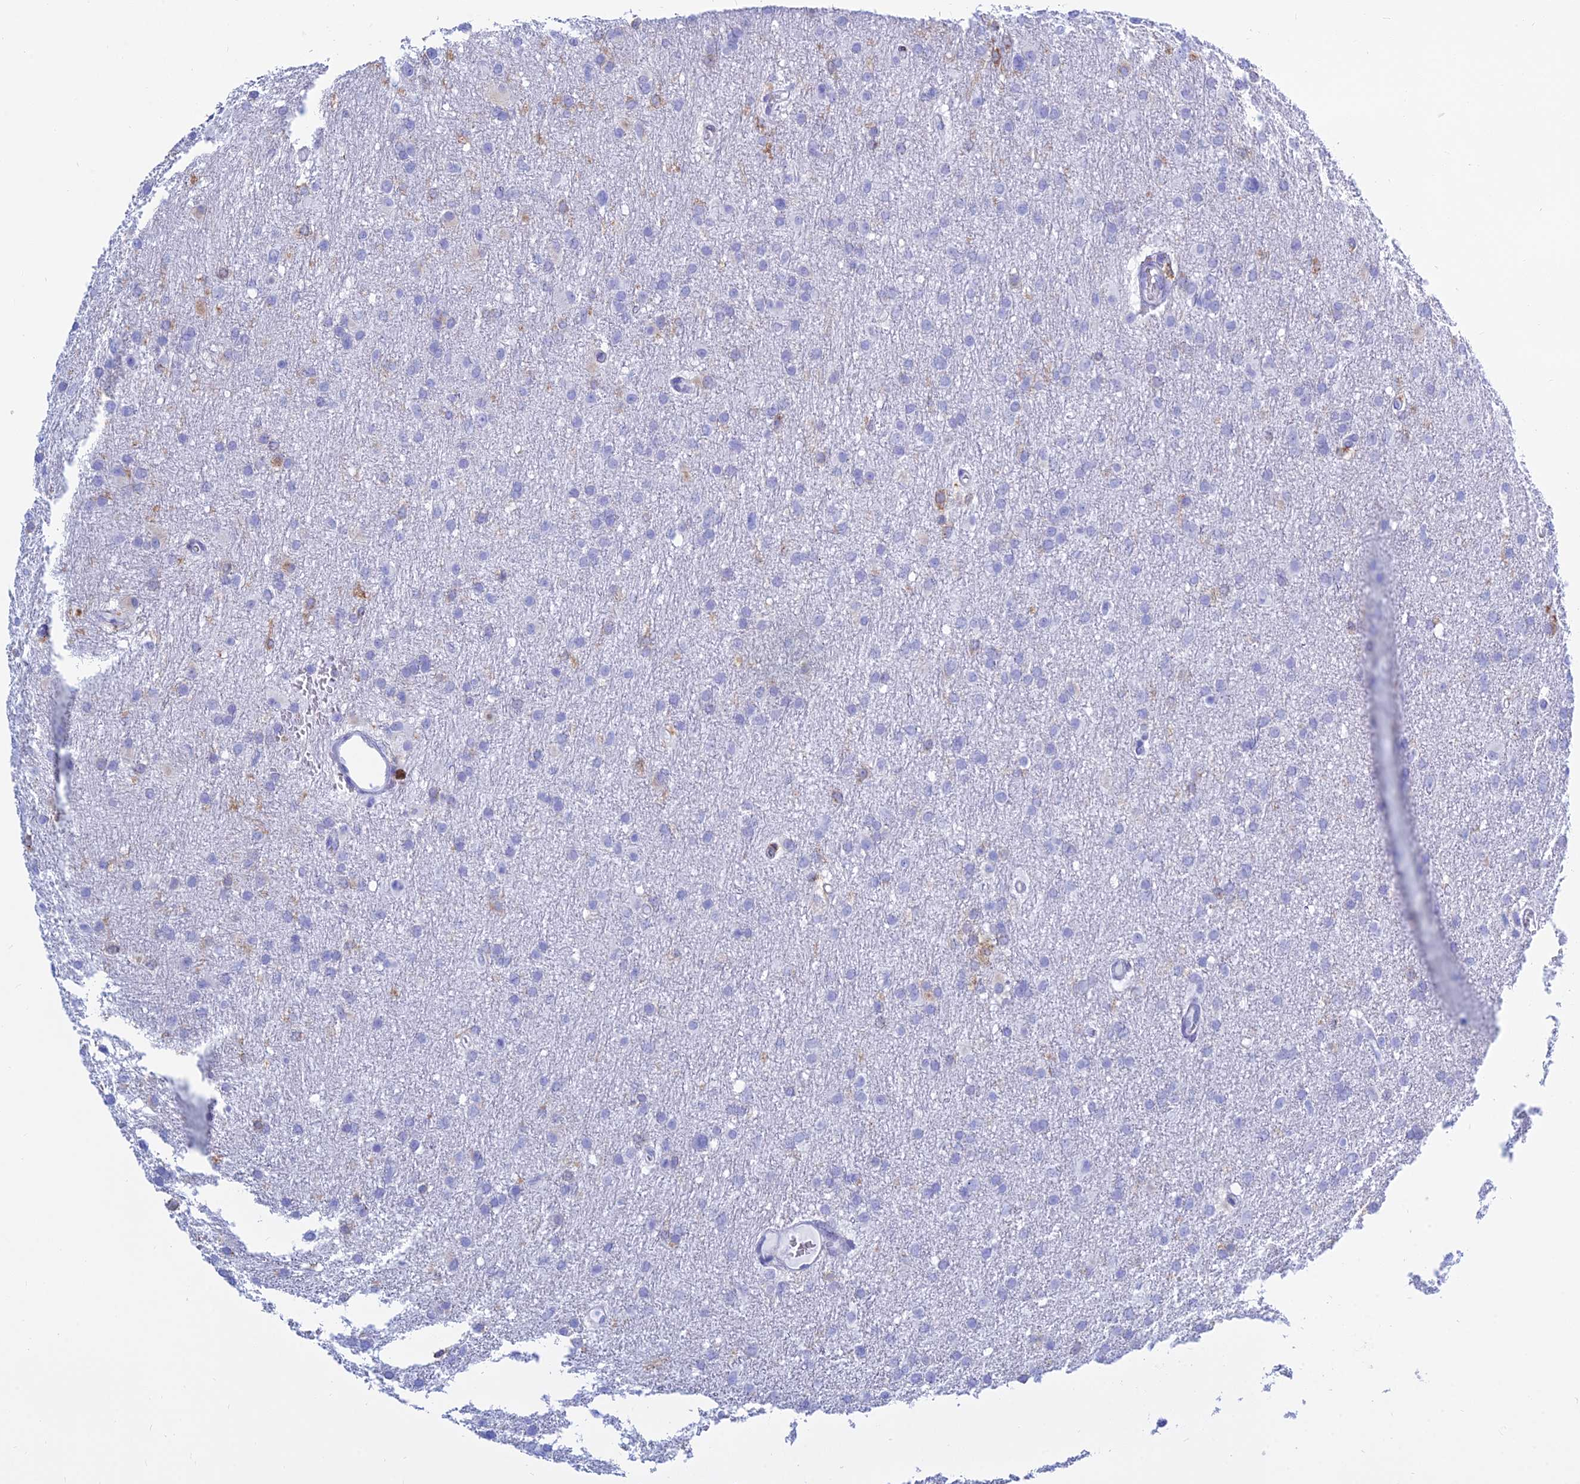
{"staining": {"intensity": "negative", "quantity": "none", "location": "none"}, "tissue": "glioma", "cell_type": "Tumor cells", "image_type": "cancer", "snomed": [{"axis": "morphology", "description": "Glioma, malignant, High grade"}, {"axis": "topography", "description": "Cerebral cortex"}], "caption": "Micrograph shows no protein expression in tumor cells of glioma tissue.", "gene": "HLA-DRB1", "patient": {"sex": "female", "age": 36}}